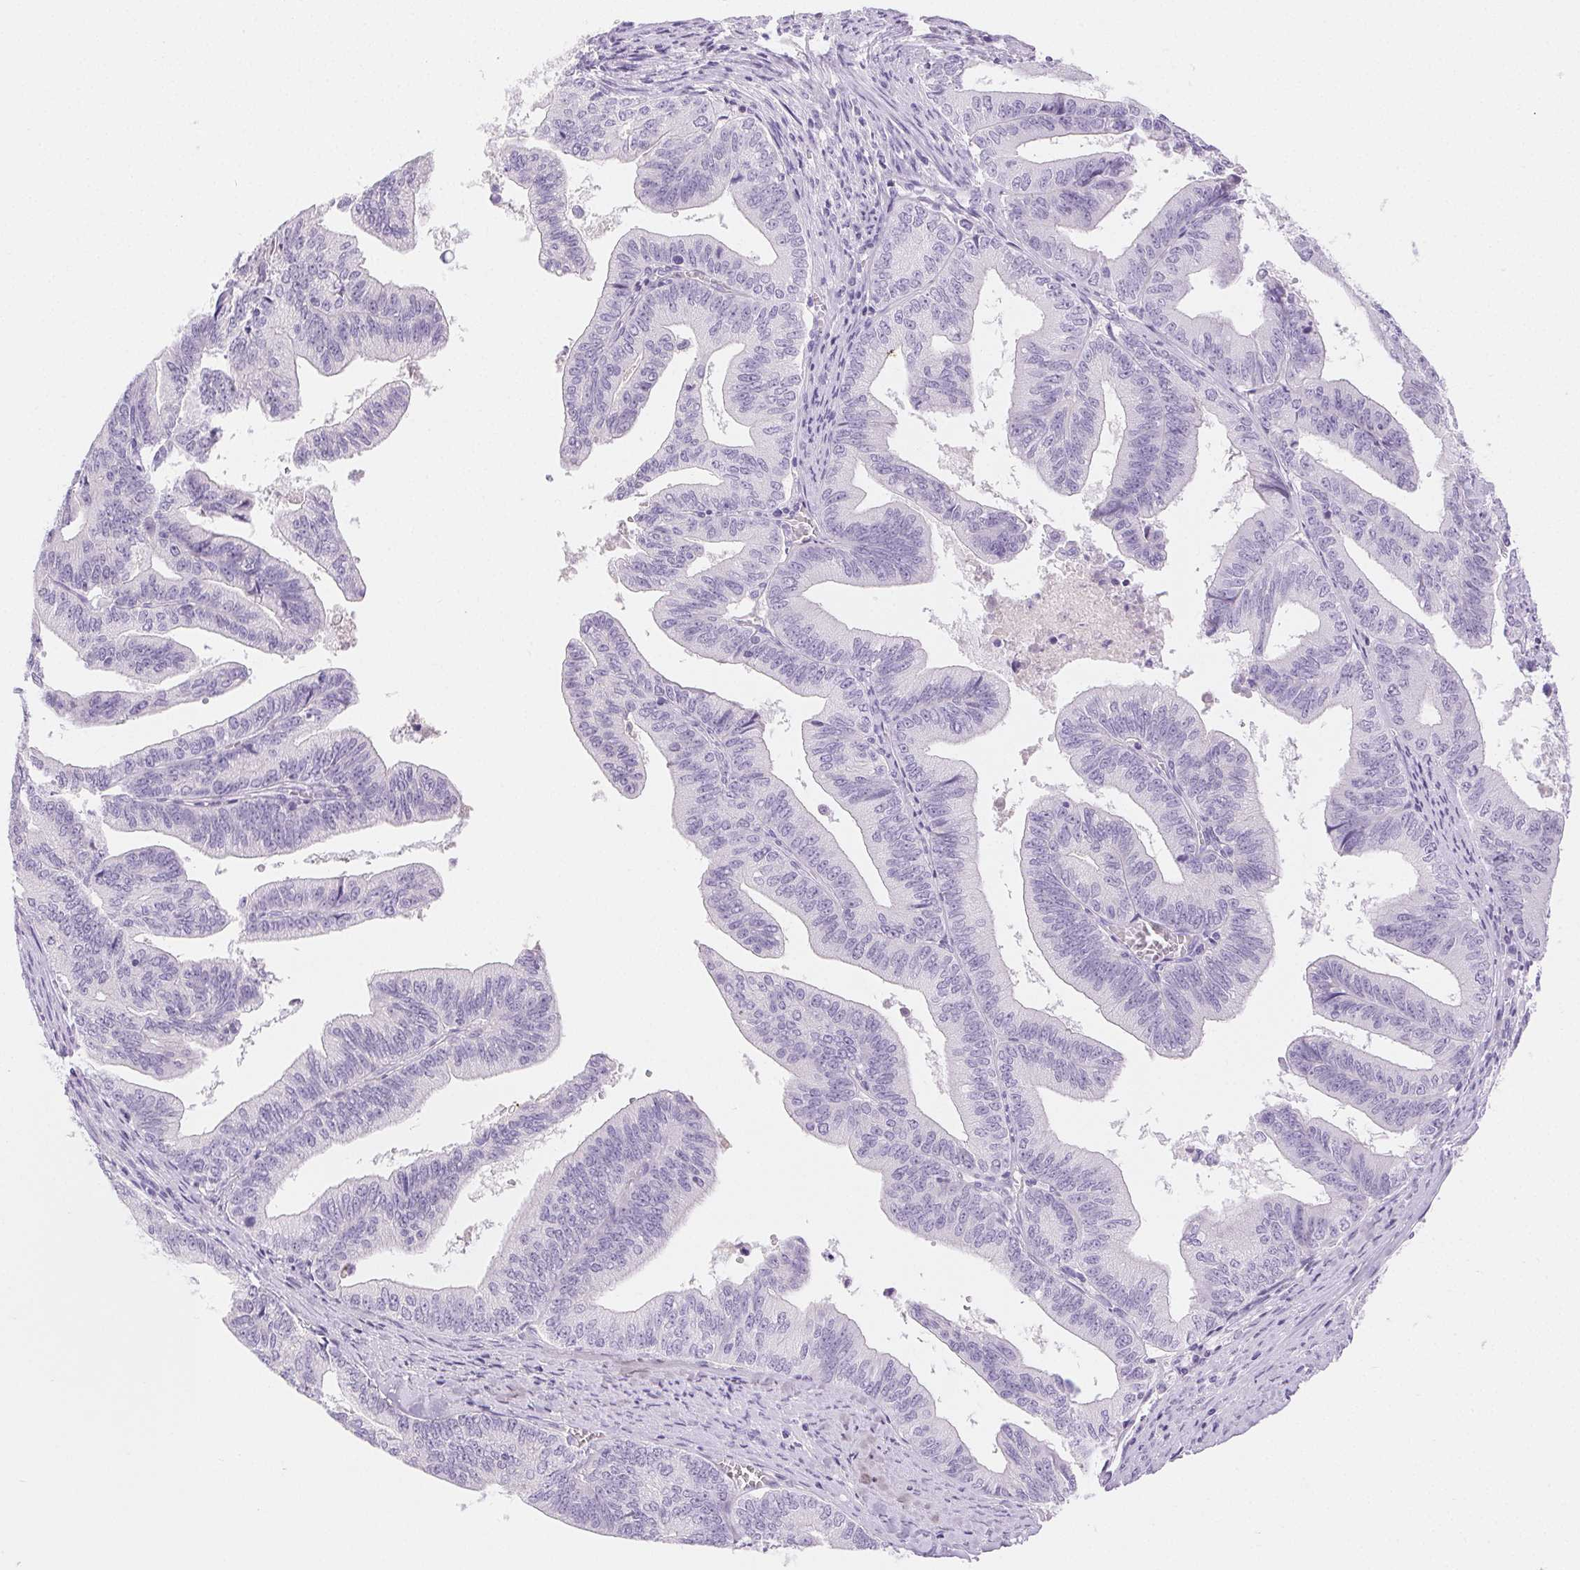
{"staining": {"intensity": "negative", "quantity": "none", "location": "none"}, "tissue": "endometrial cancer", "cell_type": "Tumor cells", "image_type": "cancer", "snomed": [{"axis": "morphology", "description": "Adenocarcinoma, NOS"}, {"axis": "topography", "description": "Endometrium"}], "caption": "IHC histopathology image of neoplastic tissue: human endometrial cancer stained with DAB reveals no significant protein staining in tumor cells.", "gene": "CLDN16", "patient": {"sex": "female", "age": 65}}